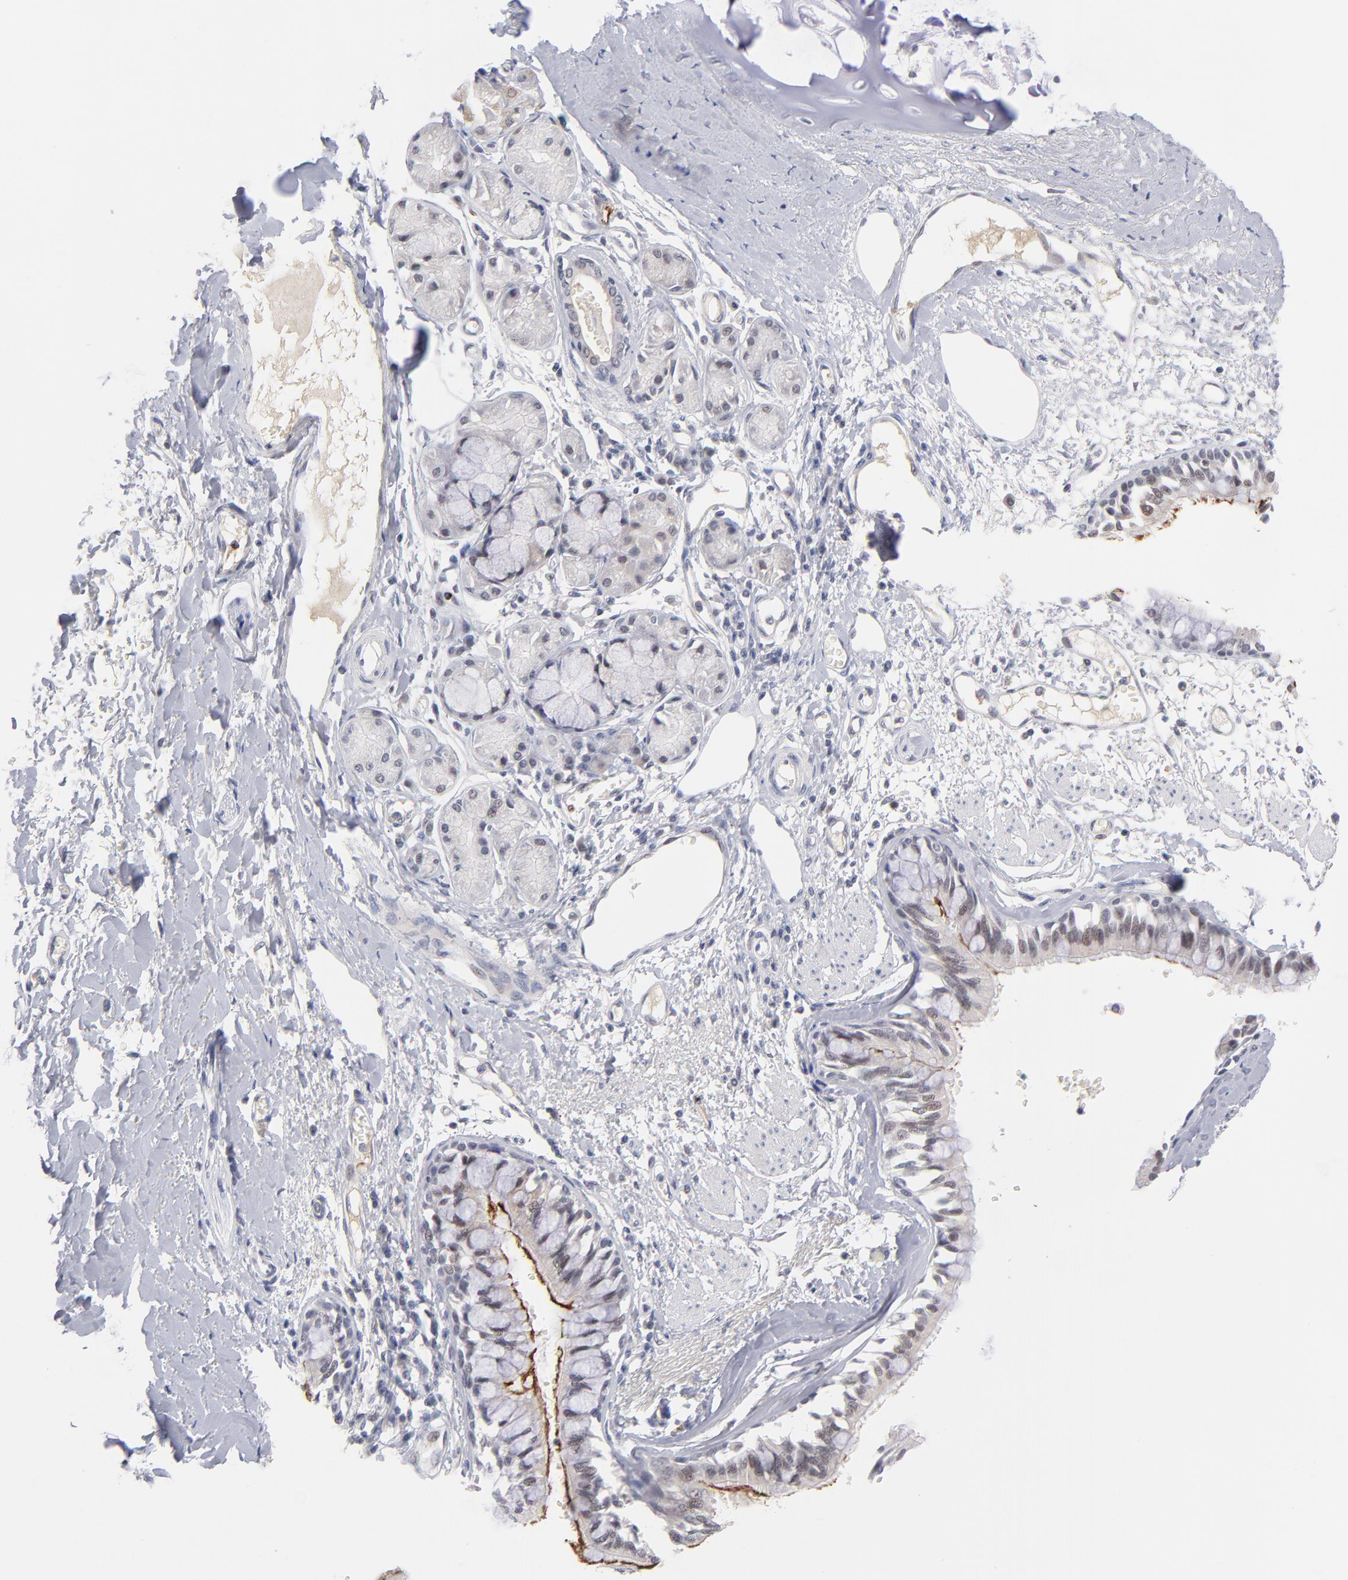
{"staining": {"intensity": "weak", "quantity": "<25%", "location": "nuclear"}, "tissue": "bronchus", "cell_type": "Respiratory epithelial cells", "image_type": "normal", "snomed": [{"axis": "morphology", "description": "Normal tissue, NOS"}, {"axis": "topography", "description": "Bronchus"}, {"axis": "topography", "description": "Lung"}], "caption": "IHC of normal bronchus reveals no positivity in respiratory epithelial cells. Brightfield microscopy of immunohistochemistry stained with DAB (brown) and hematoxylin (blue), captured at high magnification.", "gene": "WSB1", "patient": {"sex": "female", "age": 56}}